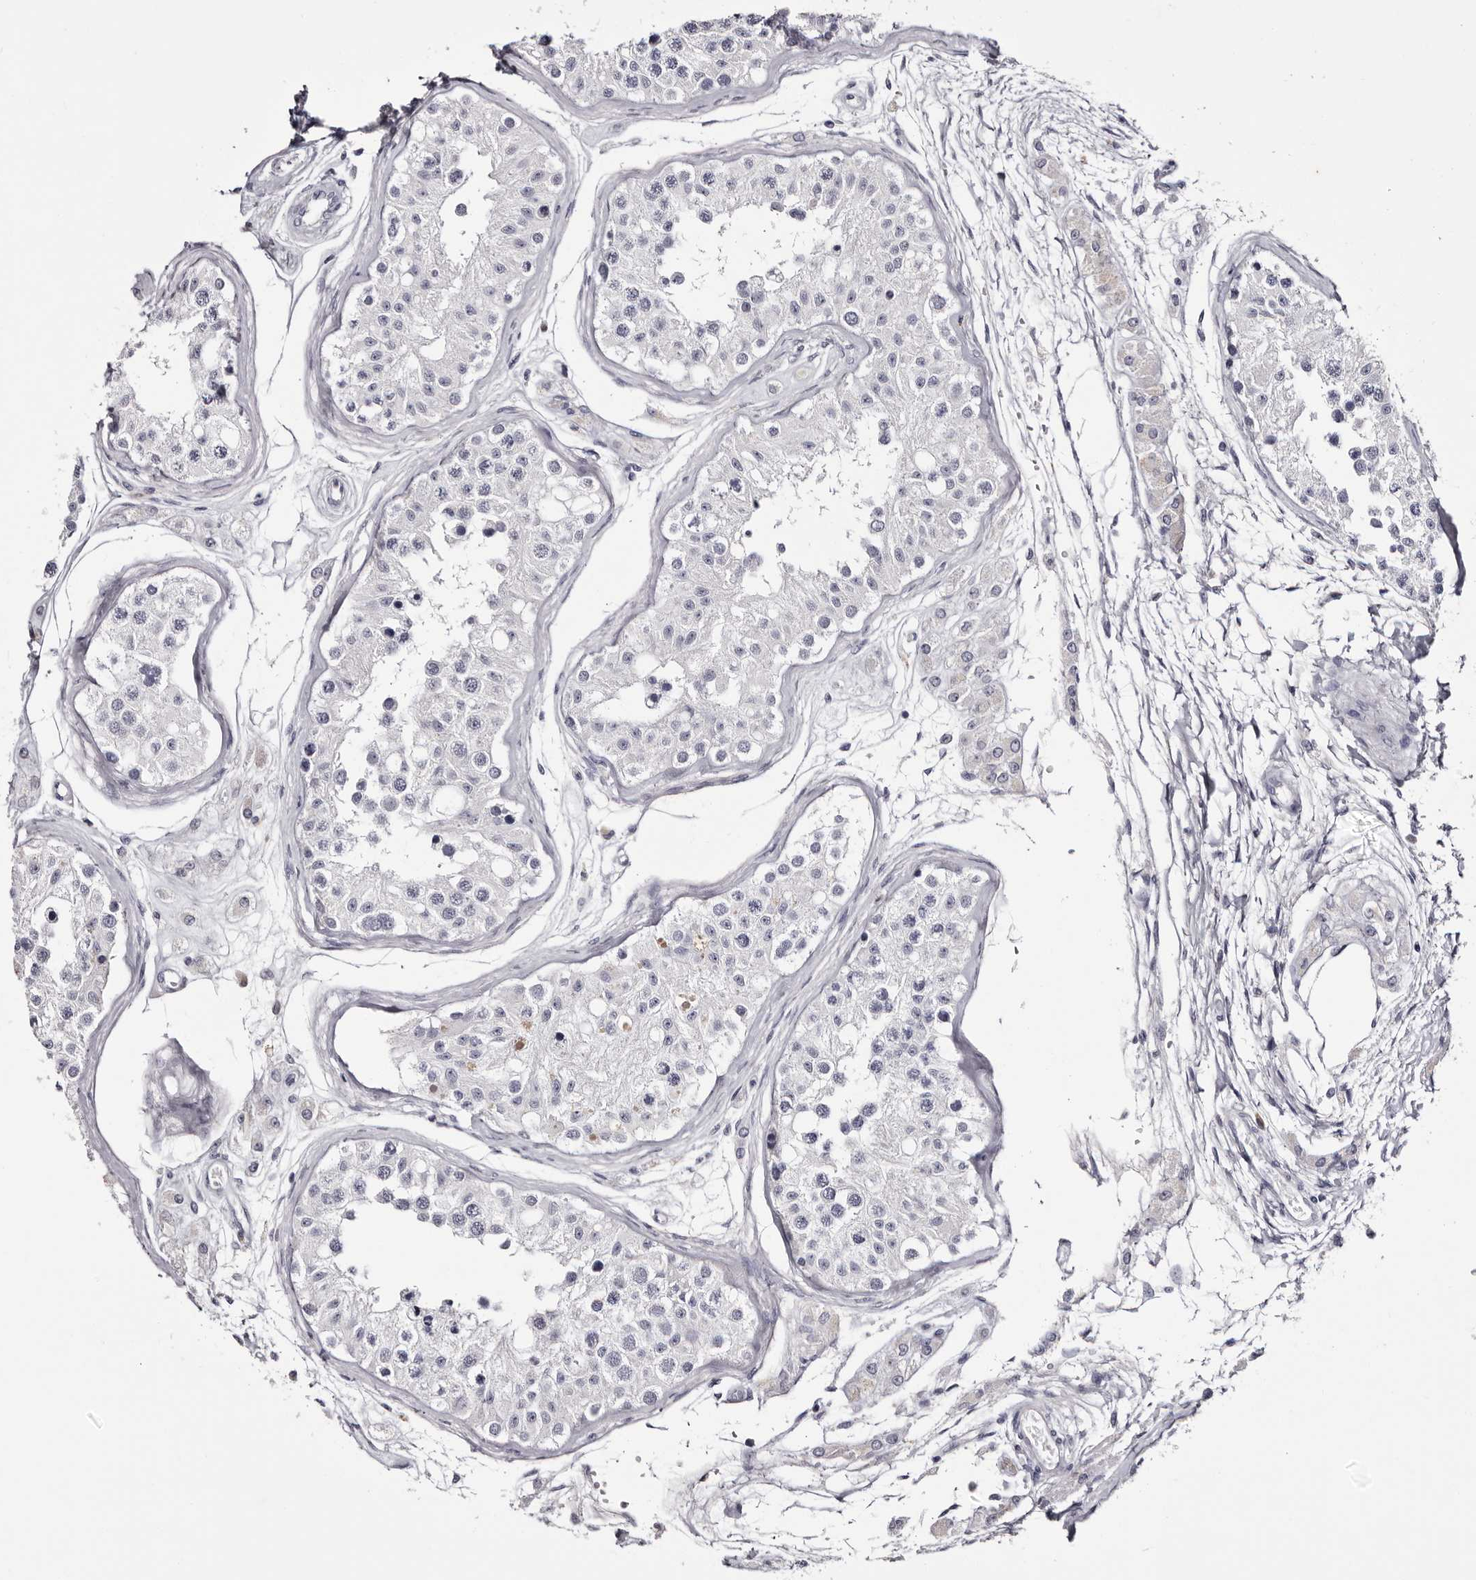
{"staining": {"intensity": "negative", "quantity": "none", "location": "none"}, "tissue": "testis", "cell_type": "Cells in seminiferous ducts", "image_type": "normal", "snomed": [{"axis": "morphology", "description": "Normal tissue, NOS"}, {"axis": "morphology", "description": "Adenocarcinoma, metastatic, NOS"}, {"axis": "topography", "description": "Testis"}], "caption": "Immunohistochemical staining of normal human testis reveals no significant expression in cells in seminiferous ducts.", "gene": "CA6", "patient": {"sex": "male", "age": 26}}